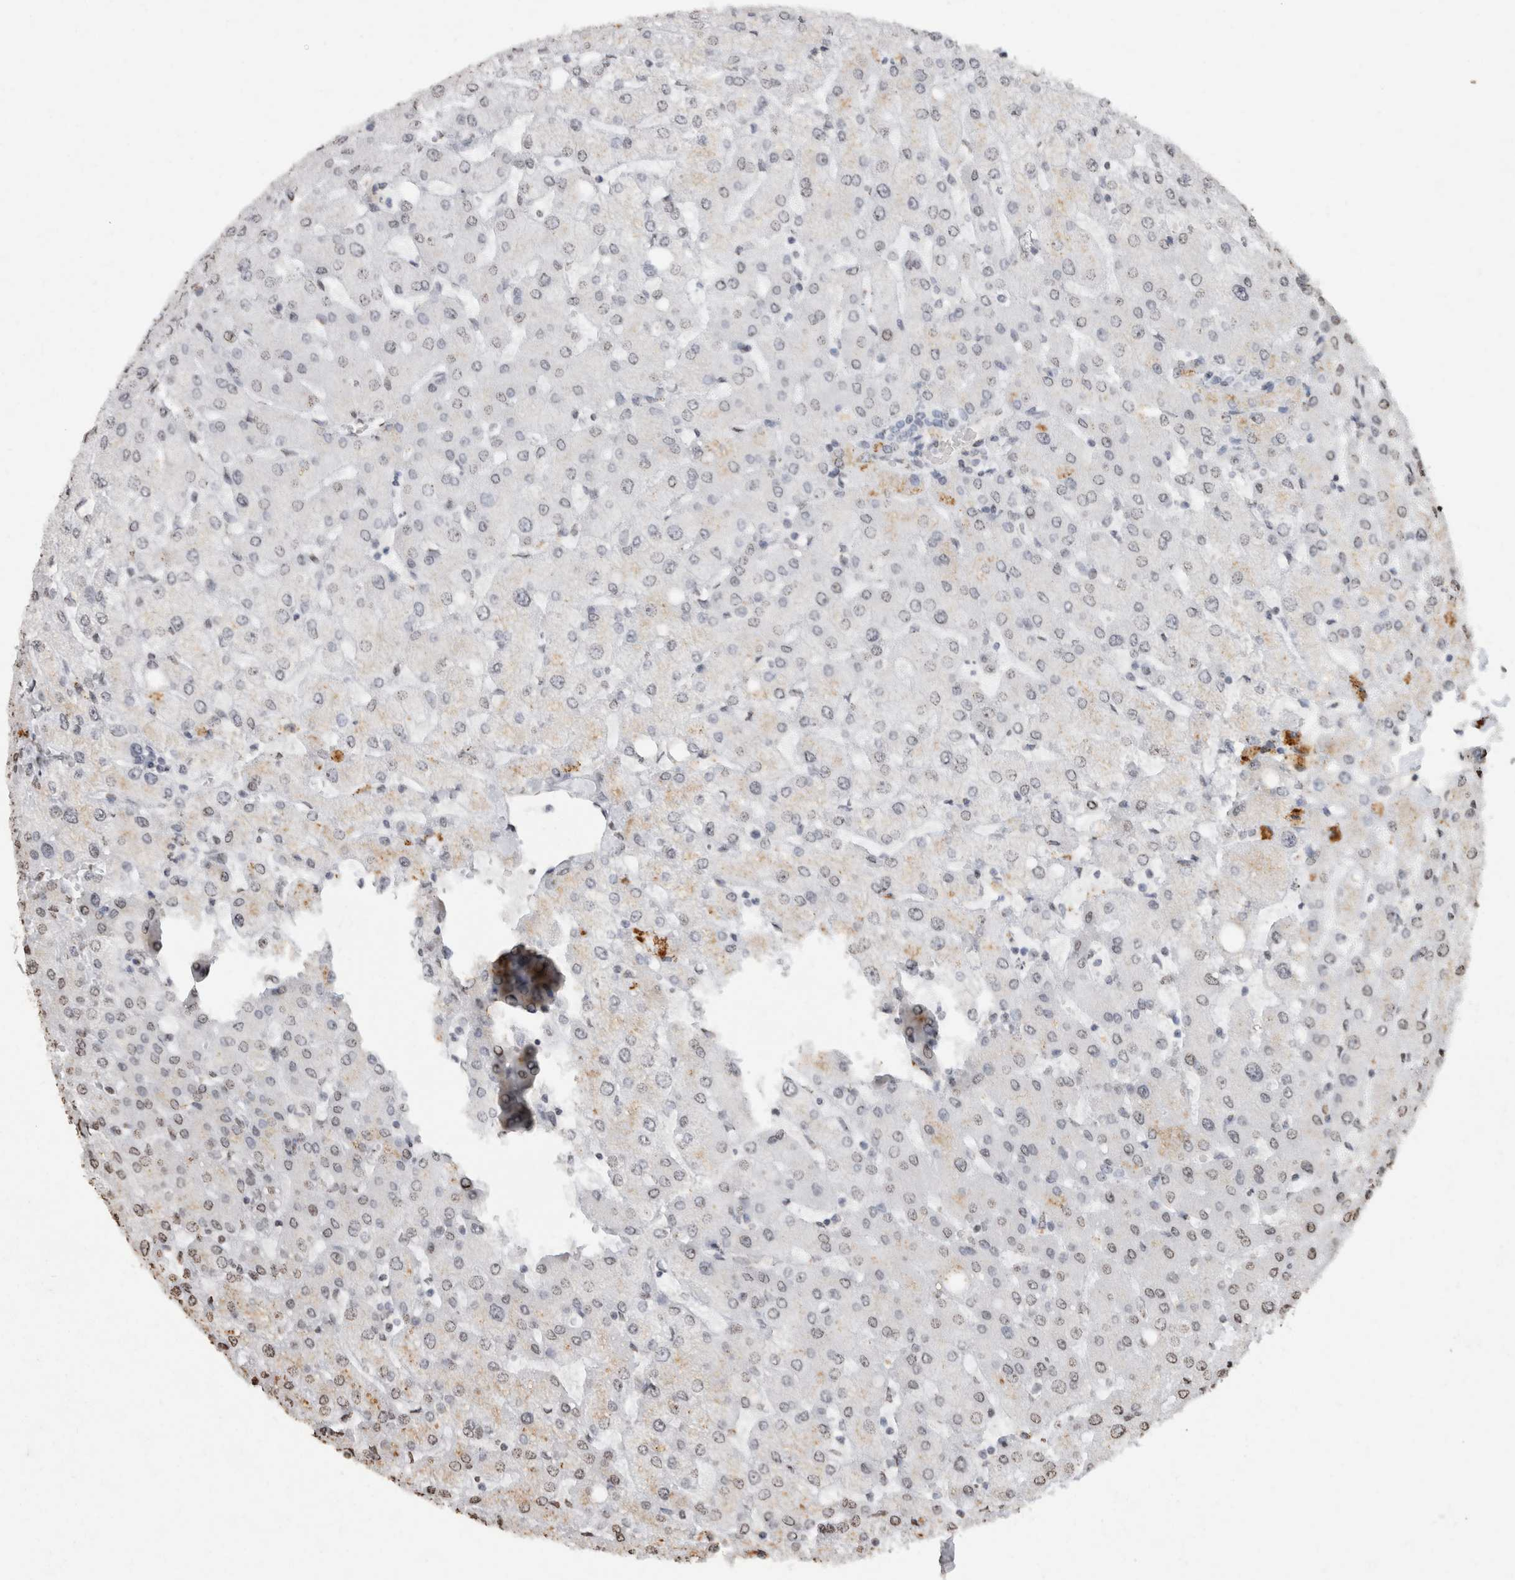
{"staining": {"intensity": "negative", "quantity": "none", "location": "none"}, "tissue": "liver", "cell_type": "Cholangiocytes", "image_type": "normal", "snomed": [{"axis": "morphology", "description": "Normal tissue, NOS"}, {"axis": "topography", "description": "Liver"}], "caption": "DAB immunohistochemical staining of unremarkable human liver shows no significant positivity in cholangiocytes. Nuclei are stained in blue.", "gene": "CNTN1", "patient": {"sex": "female", "age": 54}}